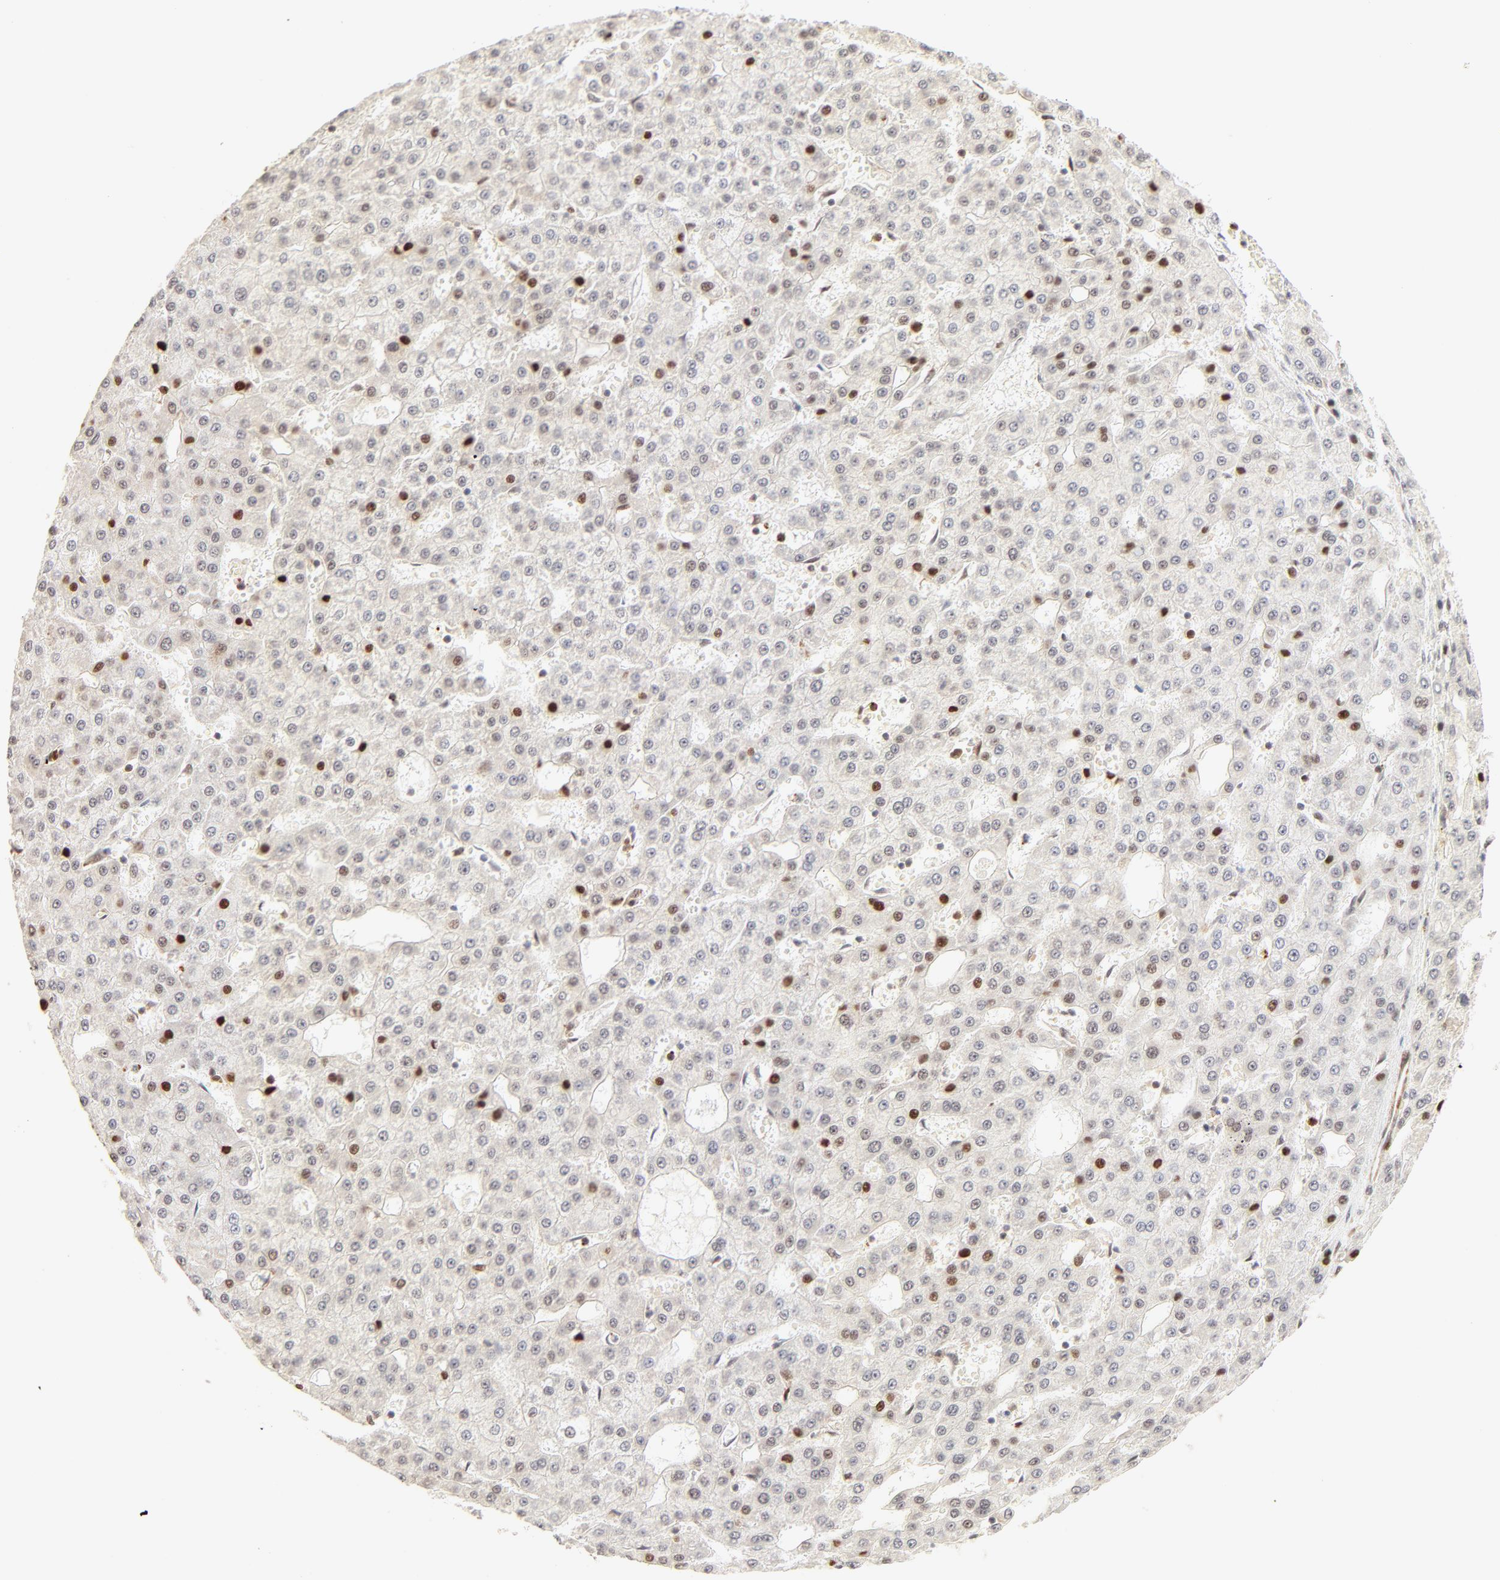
{"staining": {"intensity": "weak", "quantity": "<25%", "location": "nuclear"}, "tissue": "liver cancer", "cell_type": "Tumor cells", "image_type": "cancer", "snomed": [{"axis": "morphology", "description": "Carcinoma, Hepatocellular, NOS"}, {"axis": "topography", "description": "Liver"}], "caption": "IHC histopathology image of human liver cancer (hepatocellular carcinoma) stained for a protein (brown), which reveals no expression in tumor cells. (DAB (3,3'-diaminobenzidine) IHC visualized using brightfield microscopy, high magnification).", "gene": "FAM50A", "patient": {"sex": "male", "age": 47}}